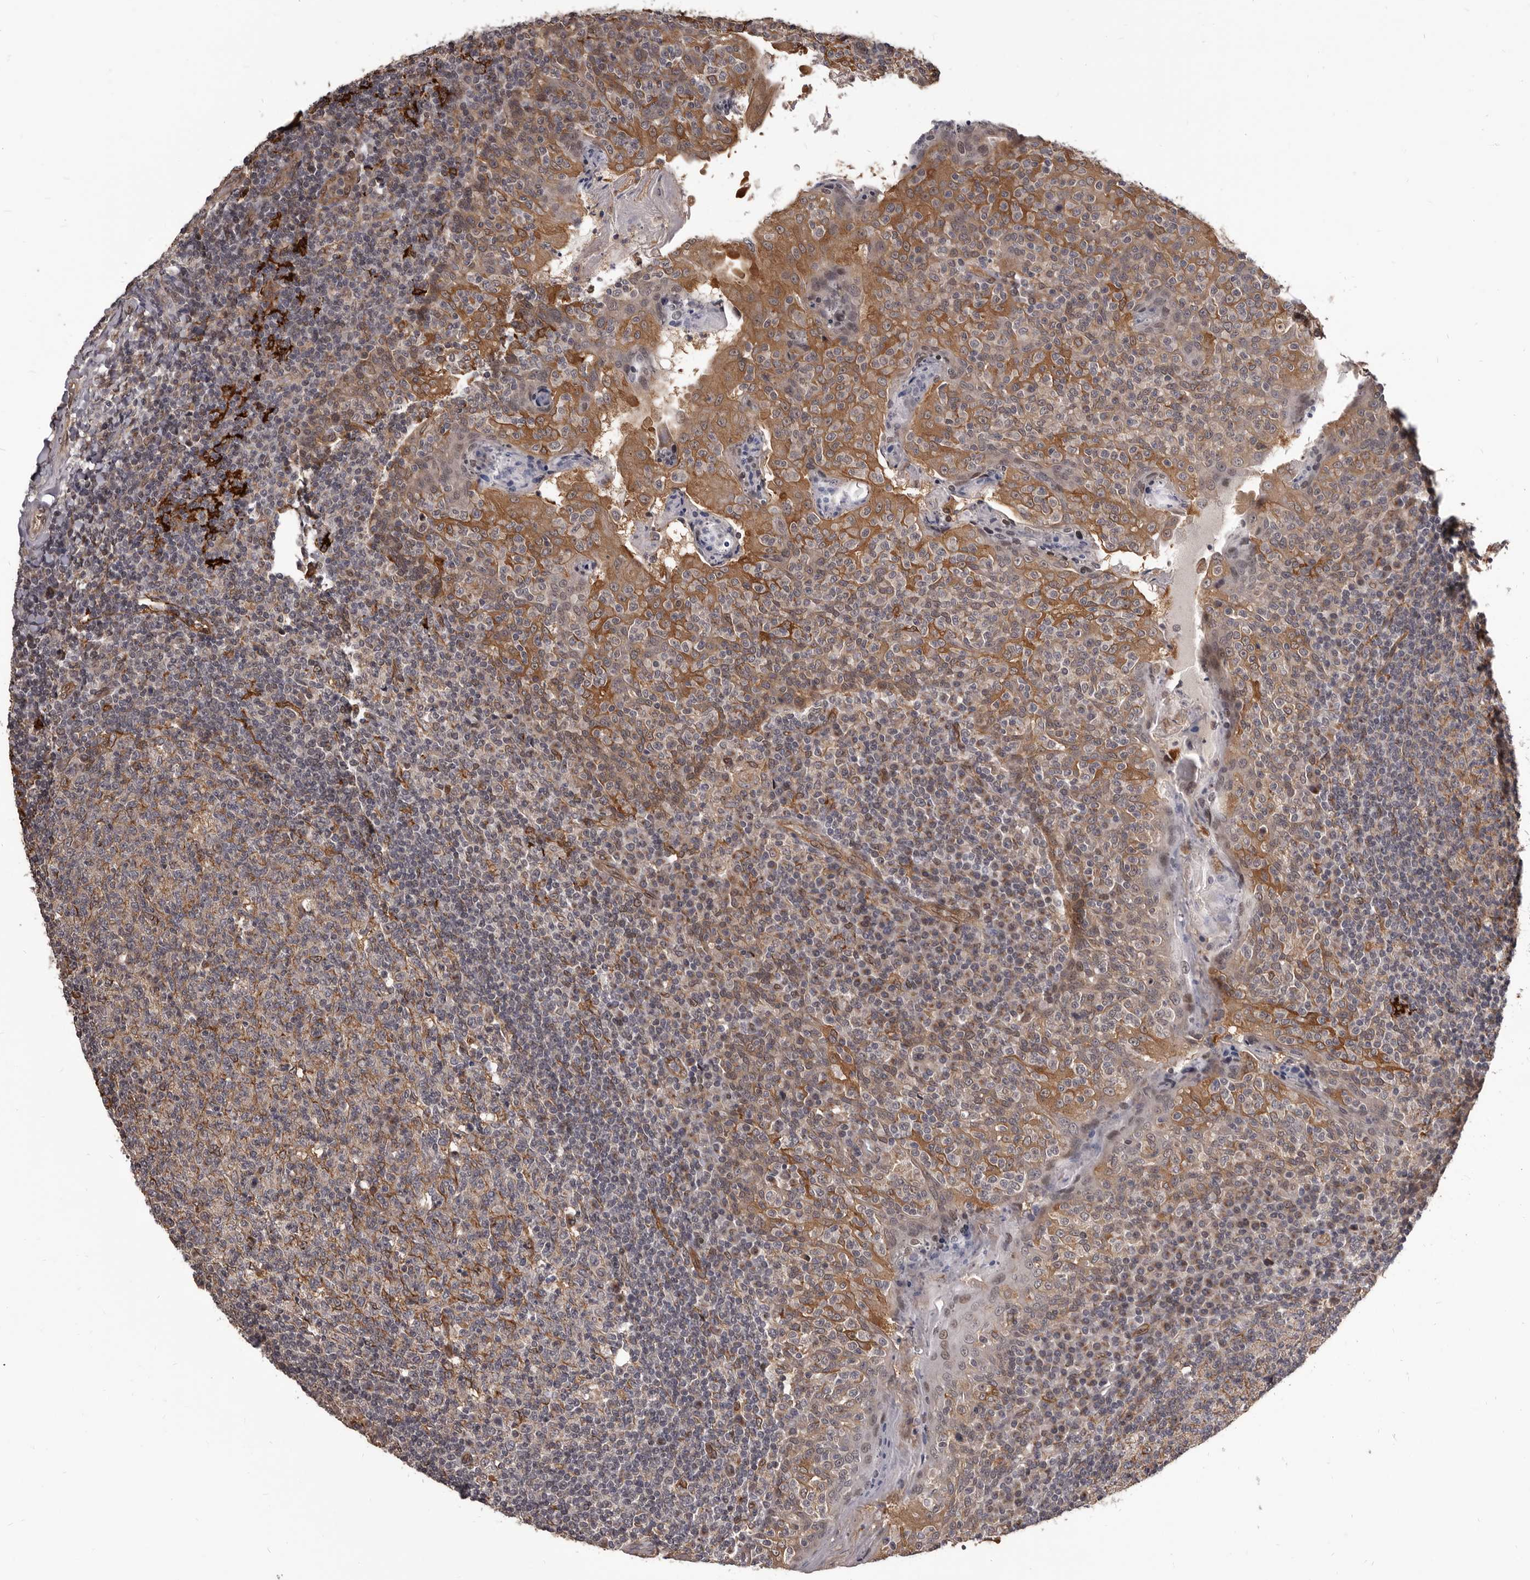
{"staining": {"intensity": "moderate", "quantity": ">75%", "location": "cytoplasmic/membranous"}, "tissue": "tonsil", "cell_type": "Germinal center cells", "image_type": "normal", "snomed": [{"axis": "morphology", "description": "Normal tissue, NOS"}, {"axis": "topography", "description": "Tonsil"}], "caption": "Immunohistochemical staining of normal human tonsil displays >75% levels of moderate cytoplasmic/membranous protein staining in approximately >75% of germinal center cells. The staining was performed using DAB to visualize the protein expression in brown, while the nuclei were stained in blue with hematoxylin (Magnification: 20x).", "gene": "ADAMTS20", "patient": {"sex": "female", "age": 19}}